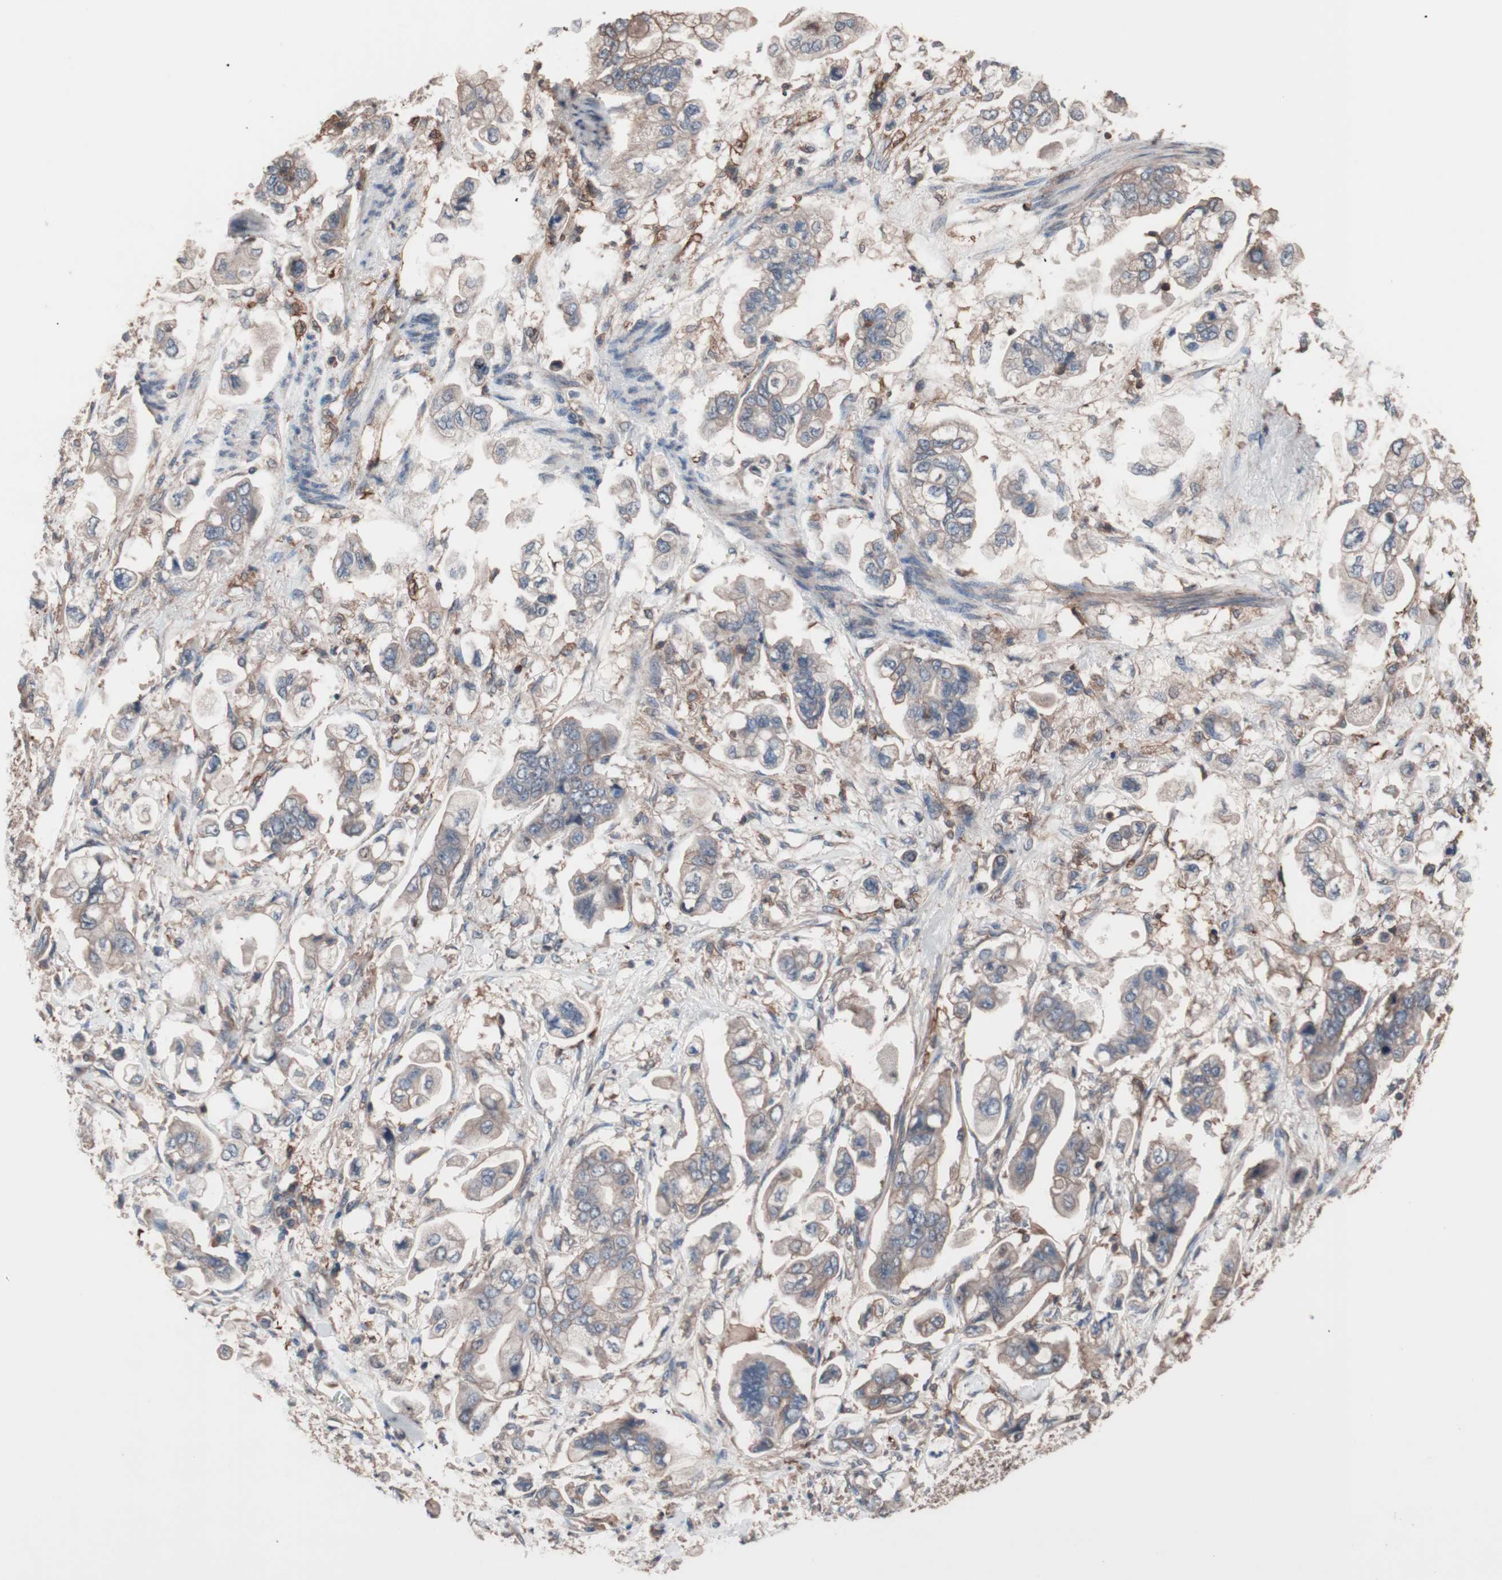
{"staining": {"intensity": "weak", "quantity": "25%-75%", "location": "cytoplasmic/membranous"}, "tissue": "stomach cancer", "cell_type": "Tumor cells", "image_type": "cancer", "snomed": [{"axis": "morphology", "description": "Adenocarcinoma, NOS"}, {"axis": "topography", "description": "Stomach"}], "caption": "Human stomach cancer stained for a protein (brown) reveals weak cytoplasmic/membranous positive expression in about 25%-75% of tumor cells.", "gene": "ATG7", "patient": {"sex": "male", "age": 62}}